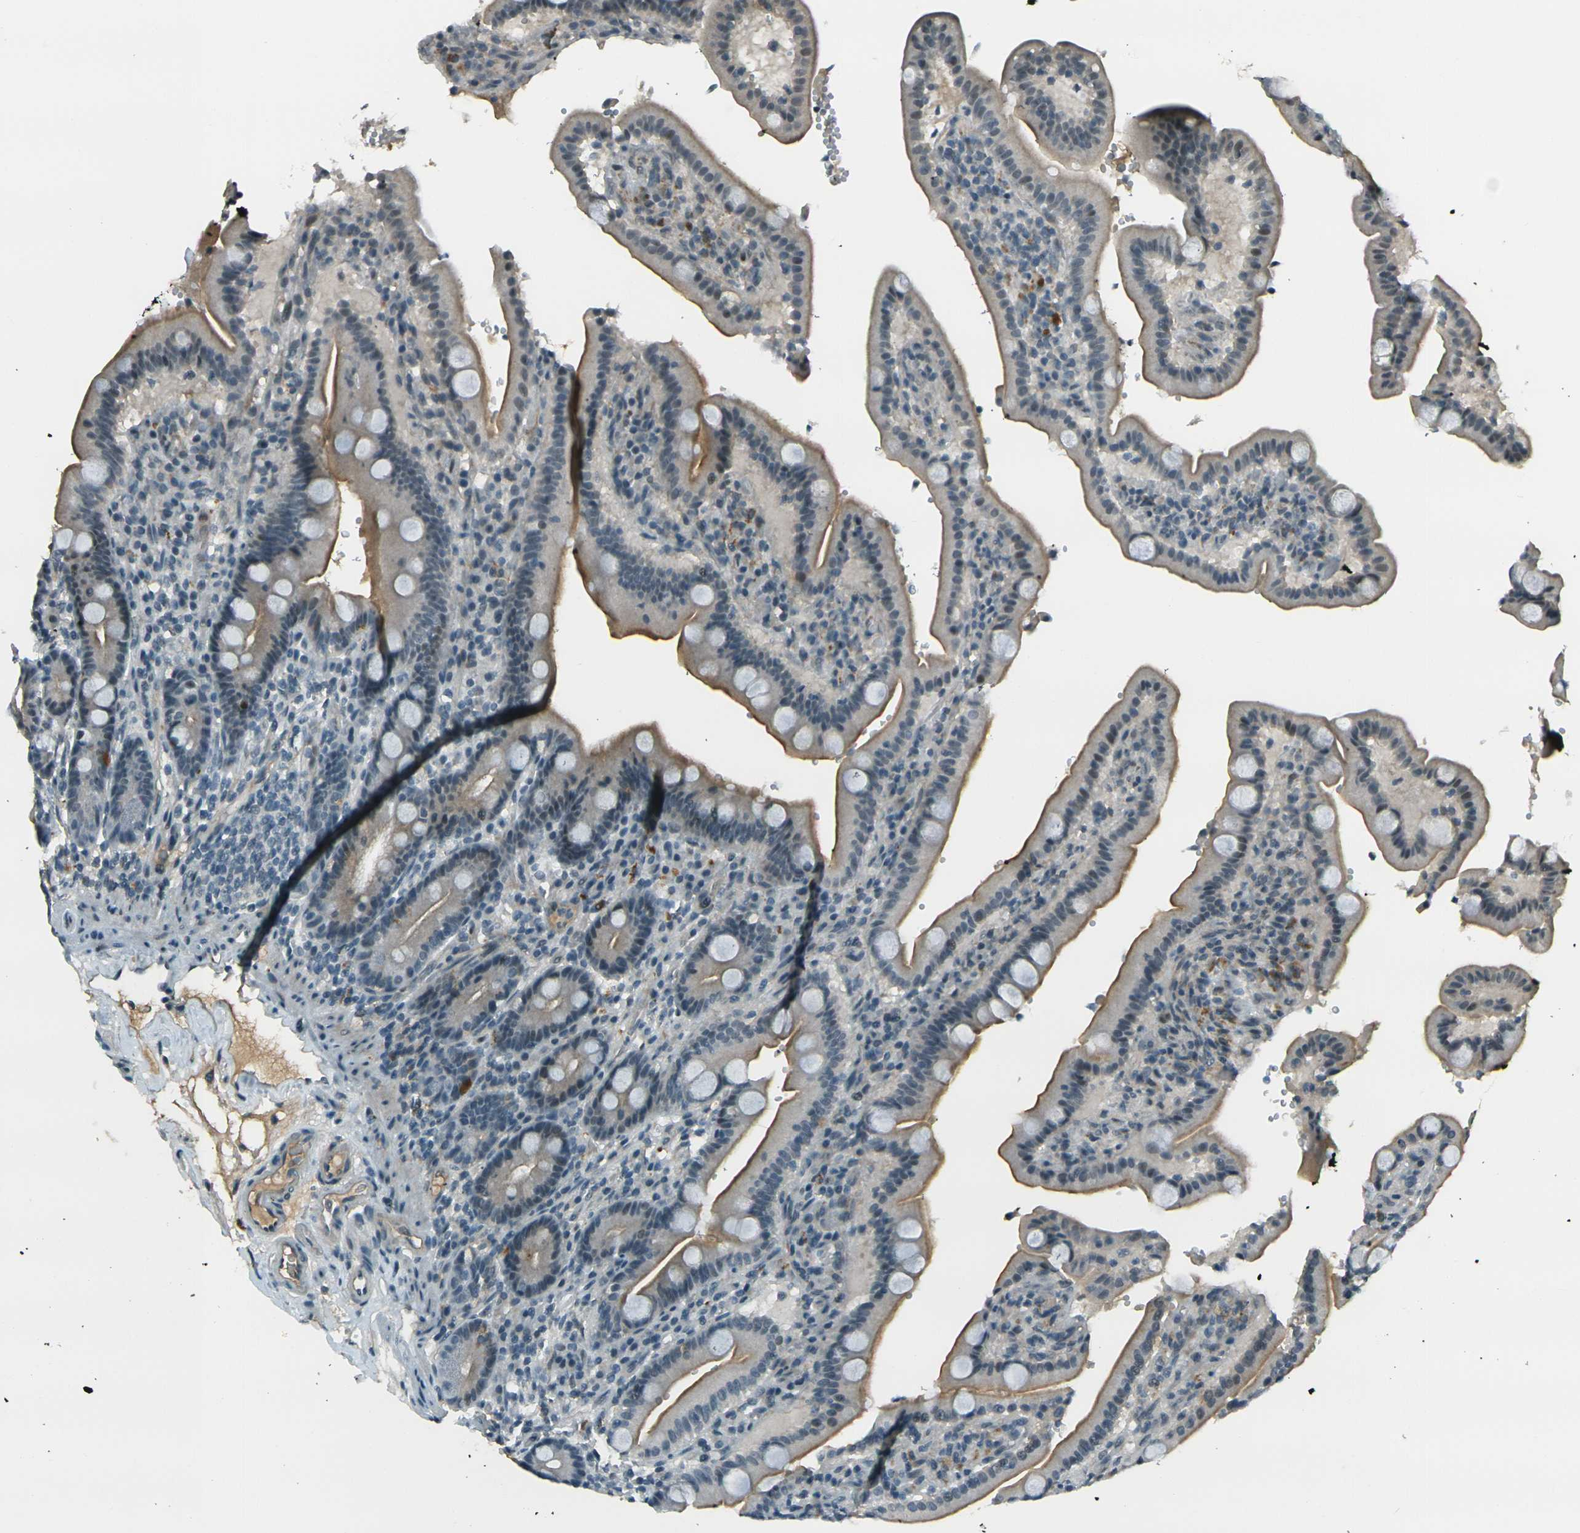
{"staining": {"intensity": "moderate", "quantity": "25%-75%", "location": "cytoplasmic/membranous"}, "tissue": "duodenum", "cell_type": "Glandular cells", "image_type": "normal", "snomed": [{"axis": "morphology", "description": "Normal tissue, NOS"}, {"axis": "topography", "description": "Small intestine, NOS"}], "caption": "Duodenum stained with DAB immunohistochemistry (IHC) displays medium levels of moderate cytoplasmic/membranous staining in about 25%-75% of glandular cells.", "gene": "GPR19", "patient": {"sex": "female", "age": 71}}